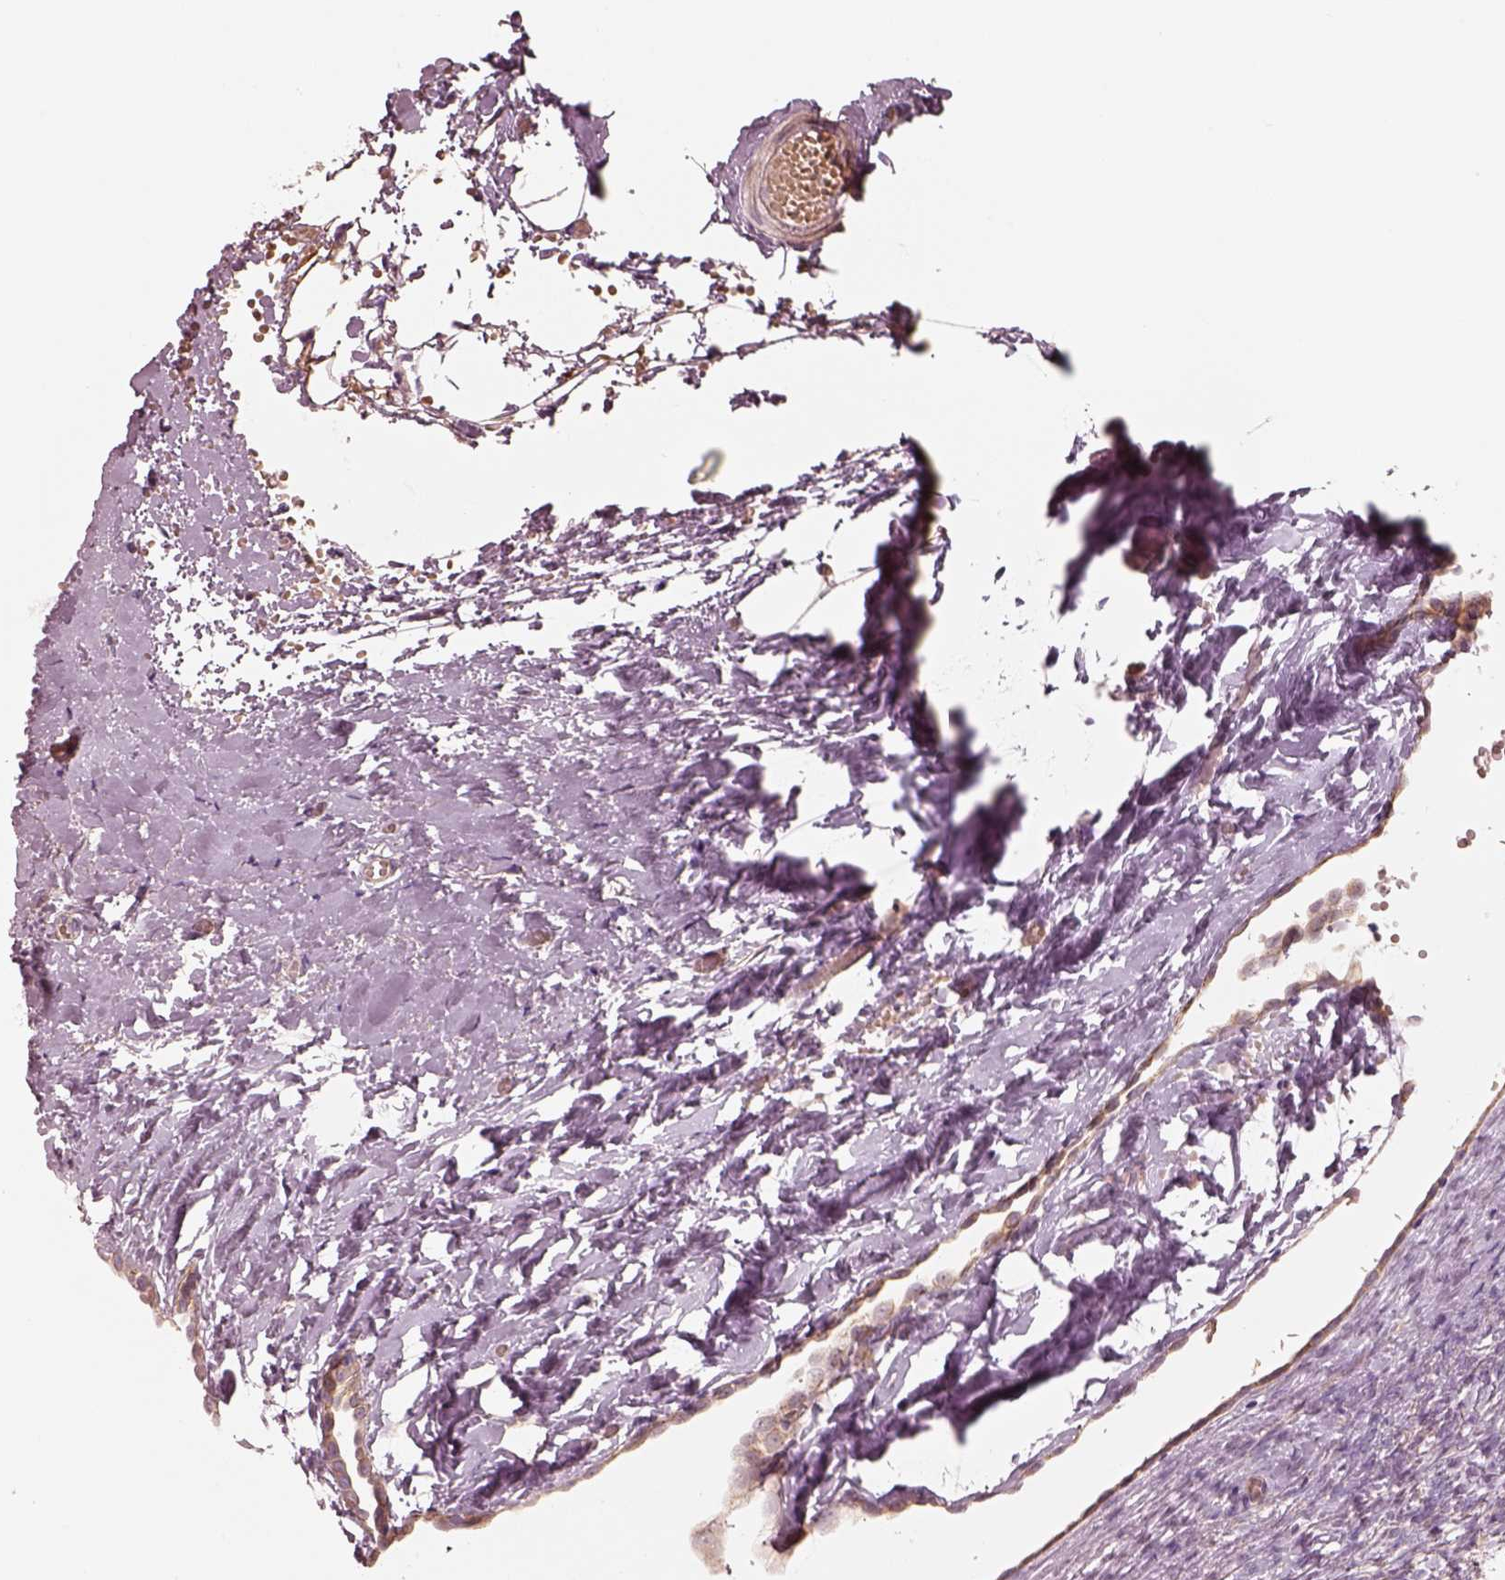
{"staining": {"intensity": "weak", "quantity": "<25%", "location": "cytoplasmic/membranous"}, "tissue": "ovary", "cell_type": "Ovarian stroma cells", "image_type": "normal", "snomed": [{"axis": "morphology", "description": "Normal tissue, NOS"}, {"axis": "topography", "description": "Ovary"}], "caption": "Ovary was stained to show a protein in brown. There is no significant staining in ovarian stroma cells. (DAB IHC, high magnification).", "gene": "CRYM", "patient": {"sex": "female", "age": 46}}